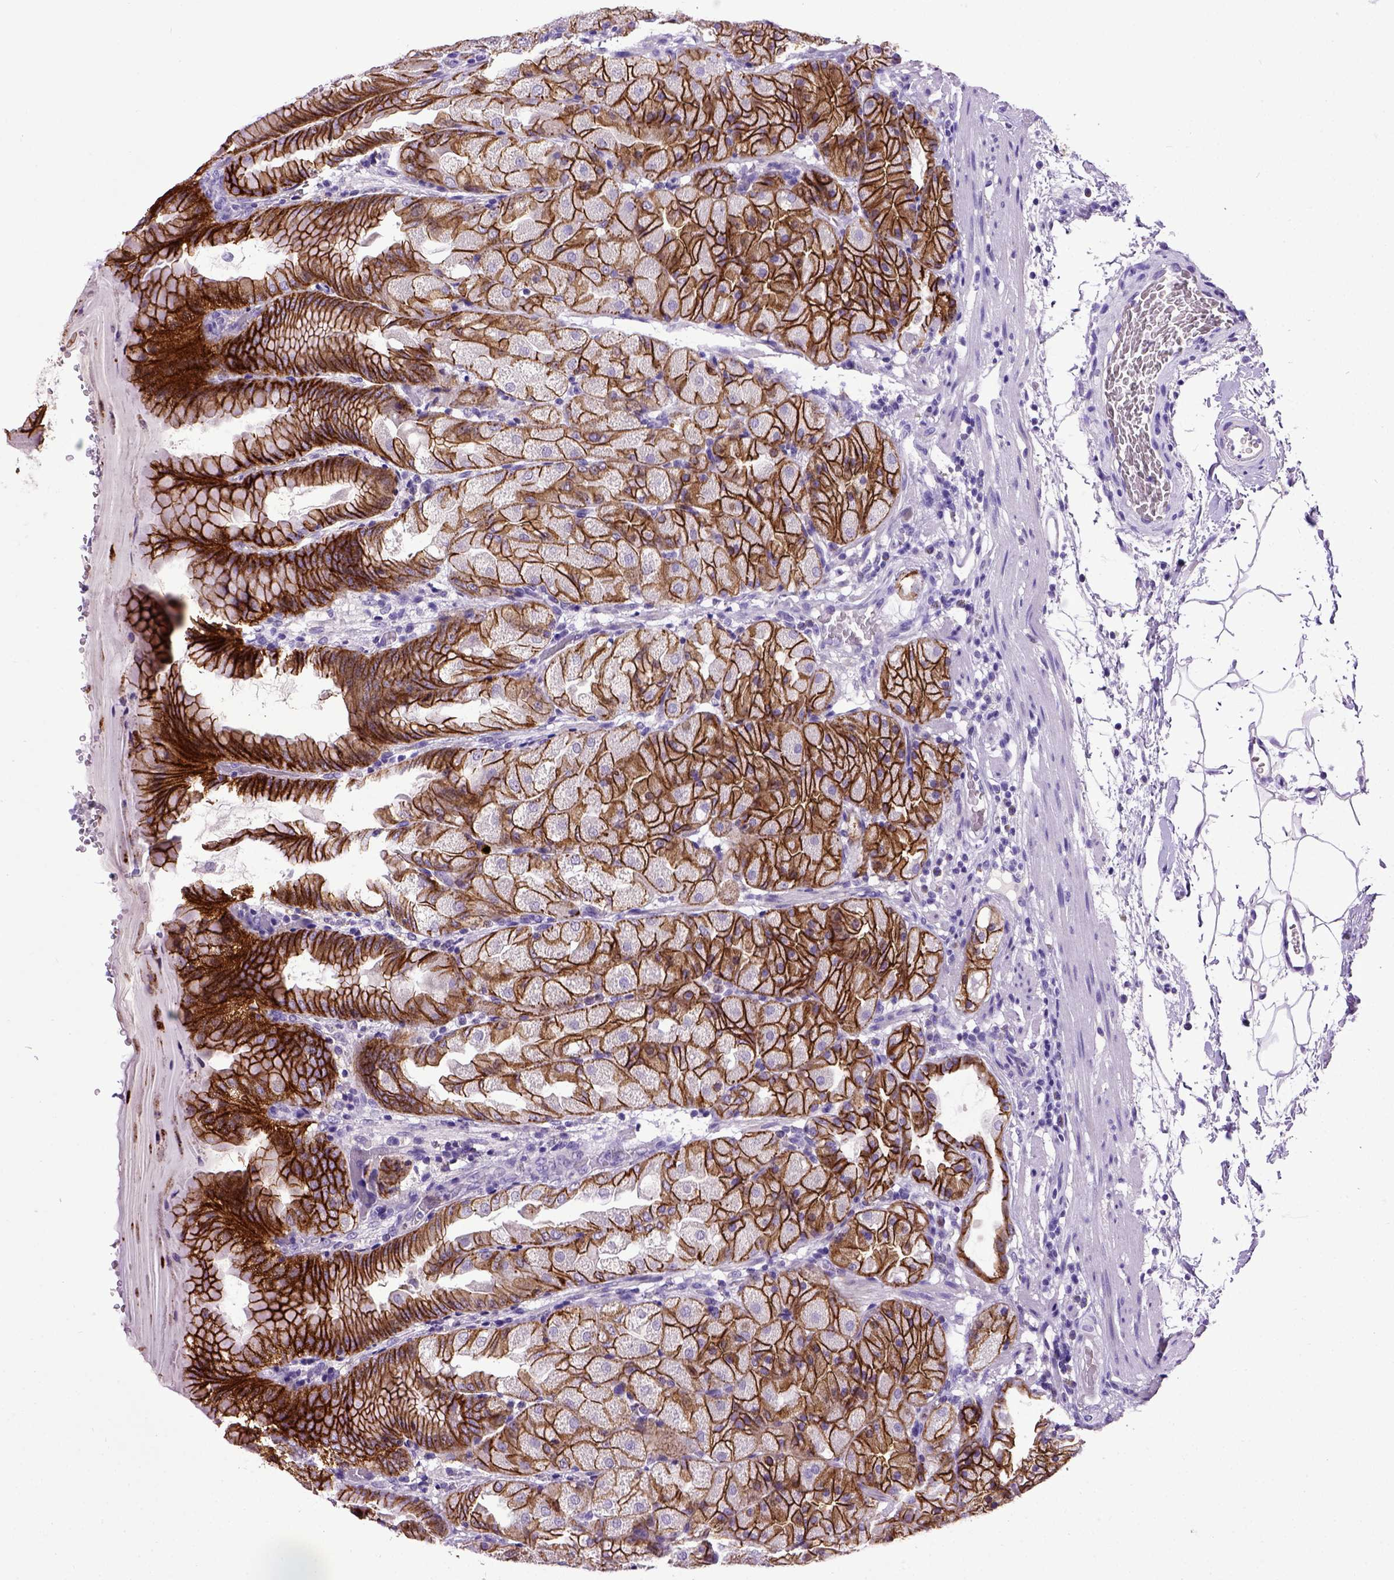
{"staining": {"intensity": "strong", "quantity": ">75%", "location": "cytoplasmic/membranous"}, "tissue": "stomach", "cell_type": "Glandular cells", "image_type": "normal", "snomed": [{"axis": "morphology", "description": "Normal tissue, NOS"}, {"axis": "topography", "description": "Stomach, upper"}, {"axis": "topography", "description": "Stomach"}, {"axis": "topography", "description": "Stomach, lower"}], "caption": "Normal stomach displays strong cytoplasmic/membranous staining in approximately >75% of glandular cells Using DAB (3,3'-diaminobenzidine) (brown) and hematoxylin (blue) stains, captured at high magnification using brightfield microscopy..", "gene": "CDH1", "patient": {"sex": "male", "age": 62}}